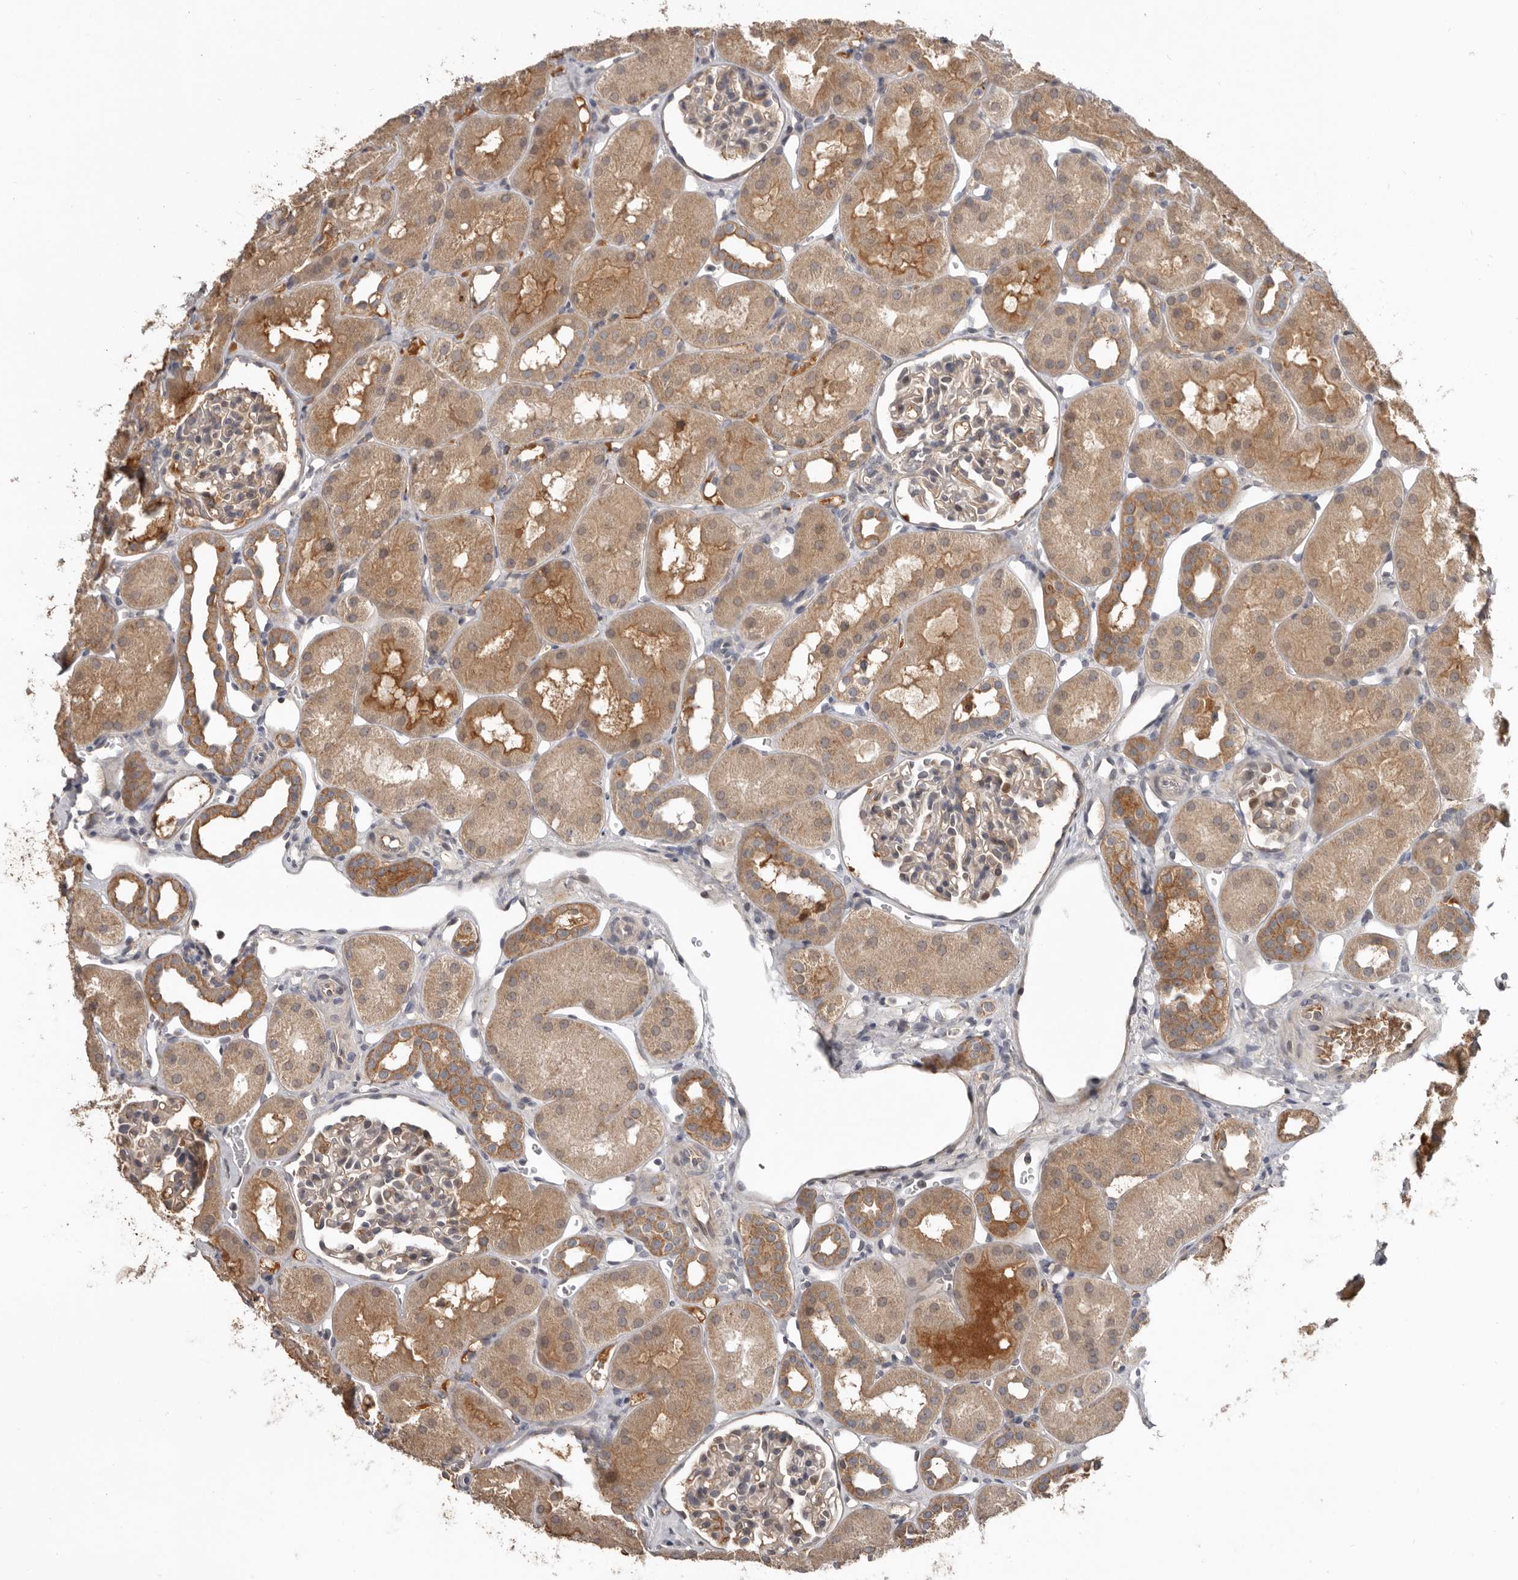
{"staining": {"intensity": "weak", "quantity": "25%-75%", "location": "cytoplasmic/membranous"}, "tissue": "kidney", "cell_type": "Cells in glomeruli", "image_type": "normal", "snomed": [{"axis": "morphology", "description": "Normal tissue, NOS"}, {"axis": "topography", "description": "Kidney"}], "caption": "Cells in glomeruli display low levels of weak cytoplasmic/membranous positivity in about 25%-75% of cells in unremarkable kidney.", "gene": "NMUR1", "patient": {"sex": "male", "age": 16}}